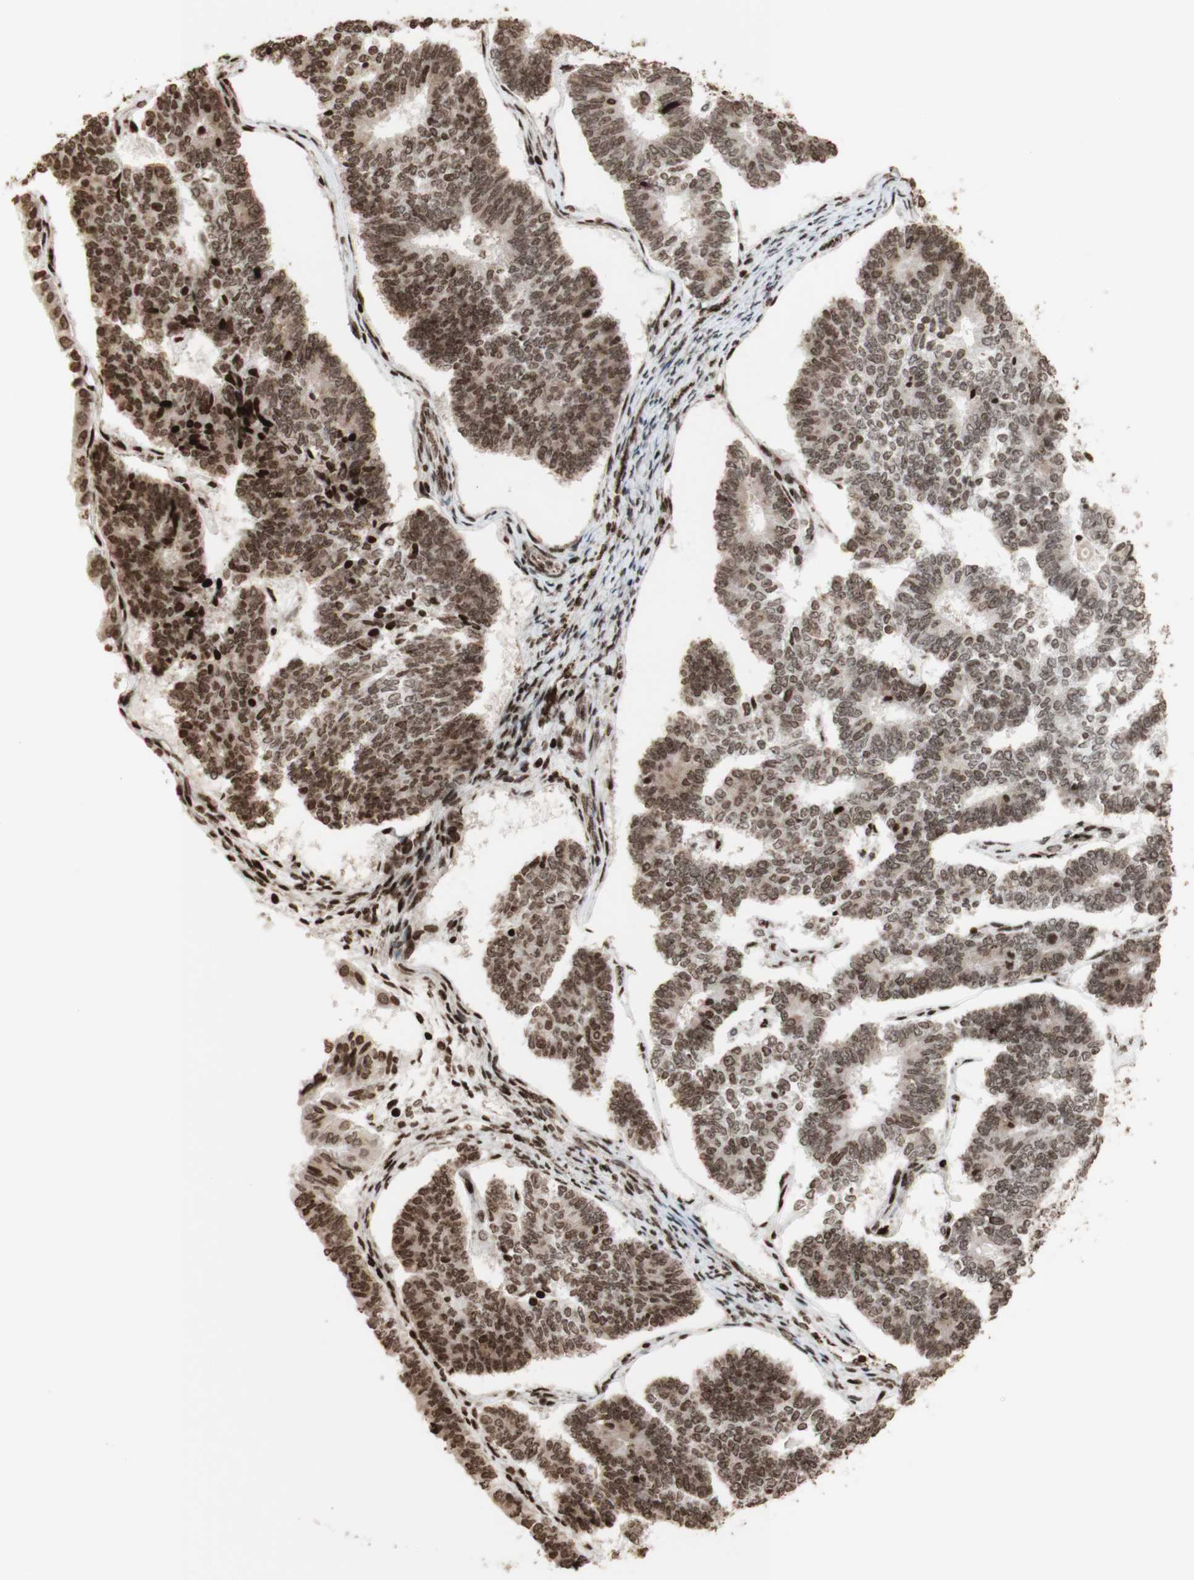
{"staining": {"intensity": "strong", "quantity": ">75%", "location": "cytoplasmic/membranous,nuclear"}, "tissue": "endometrial cancer", "cell_type": "Tumor cells", "image_type": "cancer", "snomed": [{"axis": "morphology", "description": "Adenocarcinoma, NOS"}, {"axis": "topography", "description": "Endometrium"}], "caption": "Strong cytoplasmic/membranous and nuclear protein expression is identified in about >75% of tumor cells in adenocarcinoma (endometrial).", "gene": "NCAPD2", "patient": {"sex": "female", "age": 70}}